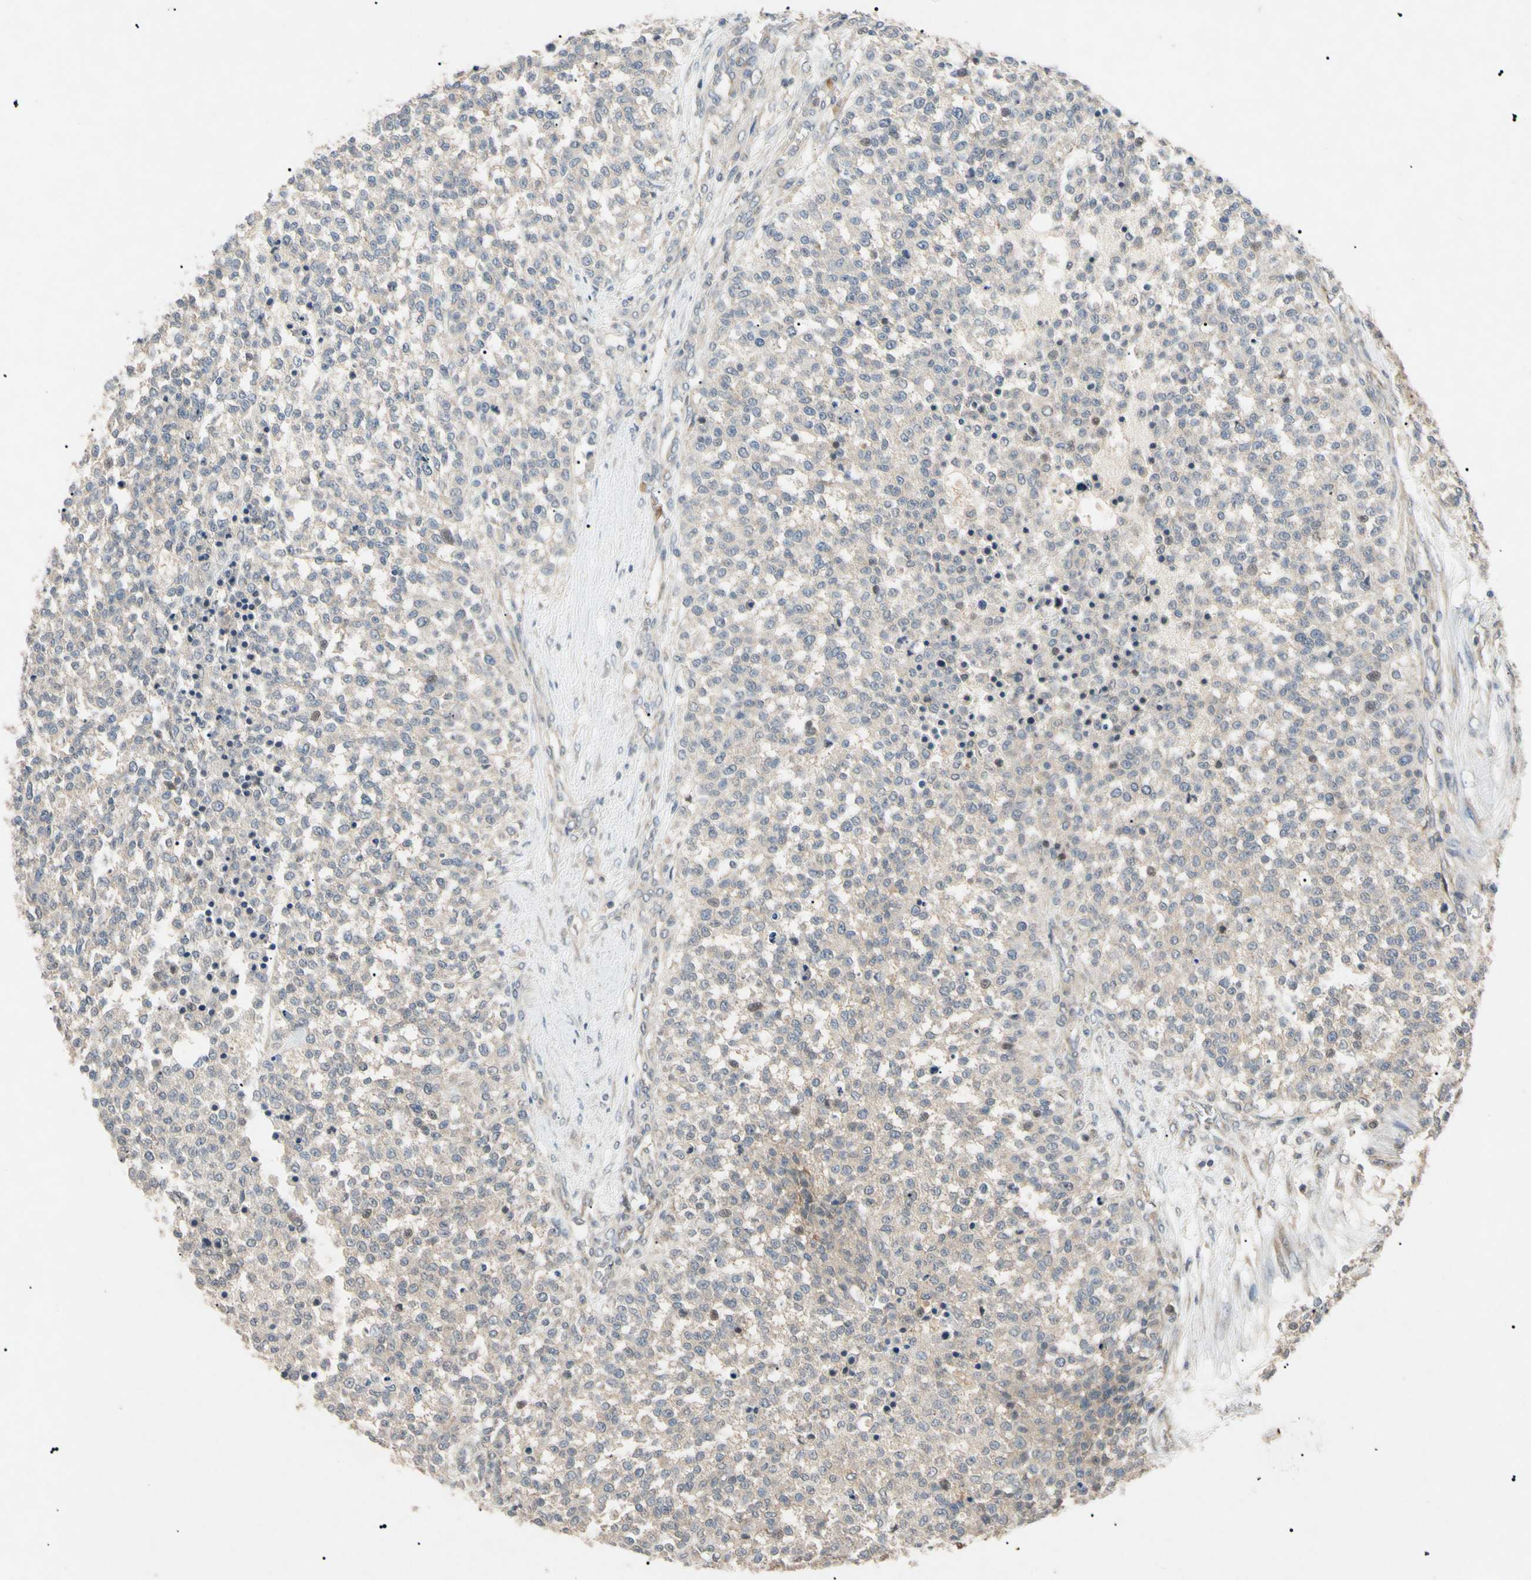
{"staining": {"intensity": "negative", "quantity": "none", "location": "none"}, "tissue": "testis cancer", "cell_type": "Tumor cells", "image_type": "cancer", "snomed": [{"axis": "morphology", "description": "Seminoma, NOS"}, {"axis": "topography", "description": "Testis"}], "caption": "The micrograph exhibits no staining of tumor cells in testis cancer. (Stains: DAB (3,3'-diaminobenzidine) IHC with hematoxylin counter stain, Microscopy: brightfield microscopy at high magnification).", "gene": "TUBB4A", "patient": {"sex": "male", "age": 59}}